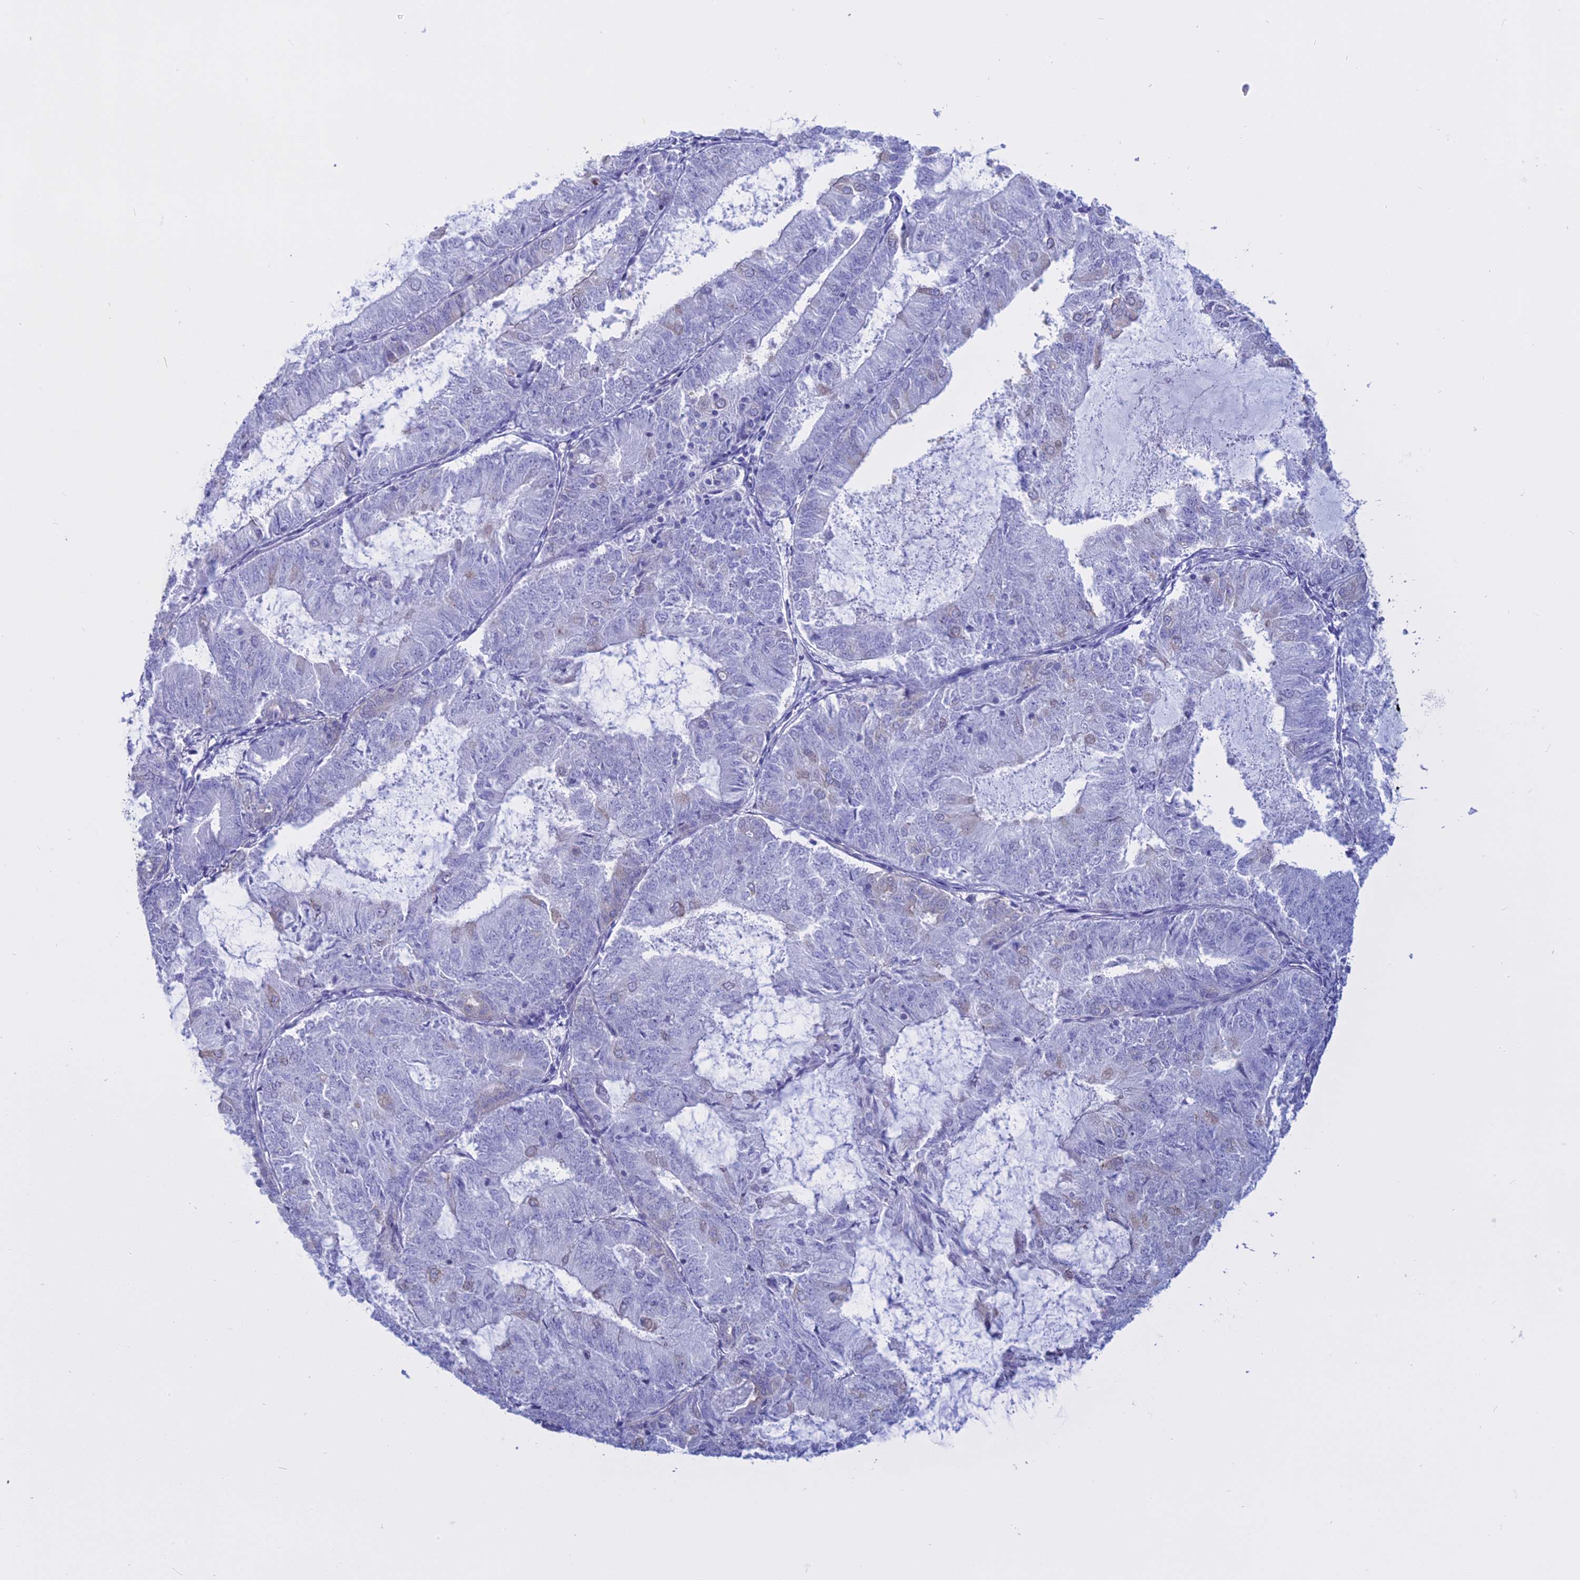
{"staining": {"intensity": "negative", "quantity": "none", "location": "none"}, "tissue": "endometrial cancer", "cell_type": "Tumor cells", "image_type": "cancer", "snomed": [{"axis": "morphology", "description": "Adenocarcinoma, NOS"}, {"axis": "topography", "description": "Endometrium"}], "caption": "Image shows no protein staining in tumor cells of endometrial cancer tissue.", "gene": "AHCYL1", "patient": {"sex": "female", "age": 57}}